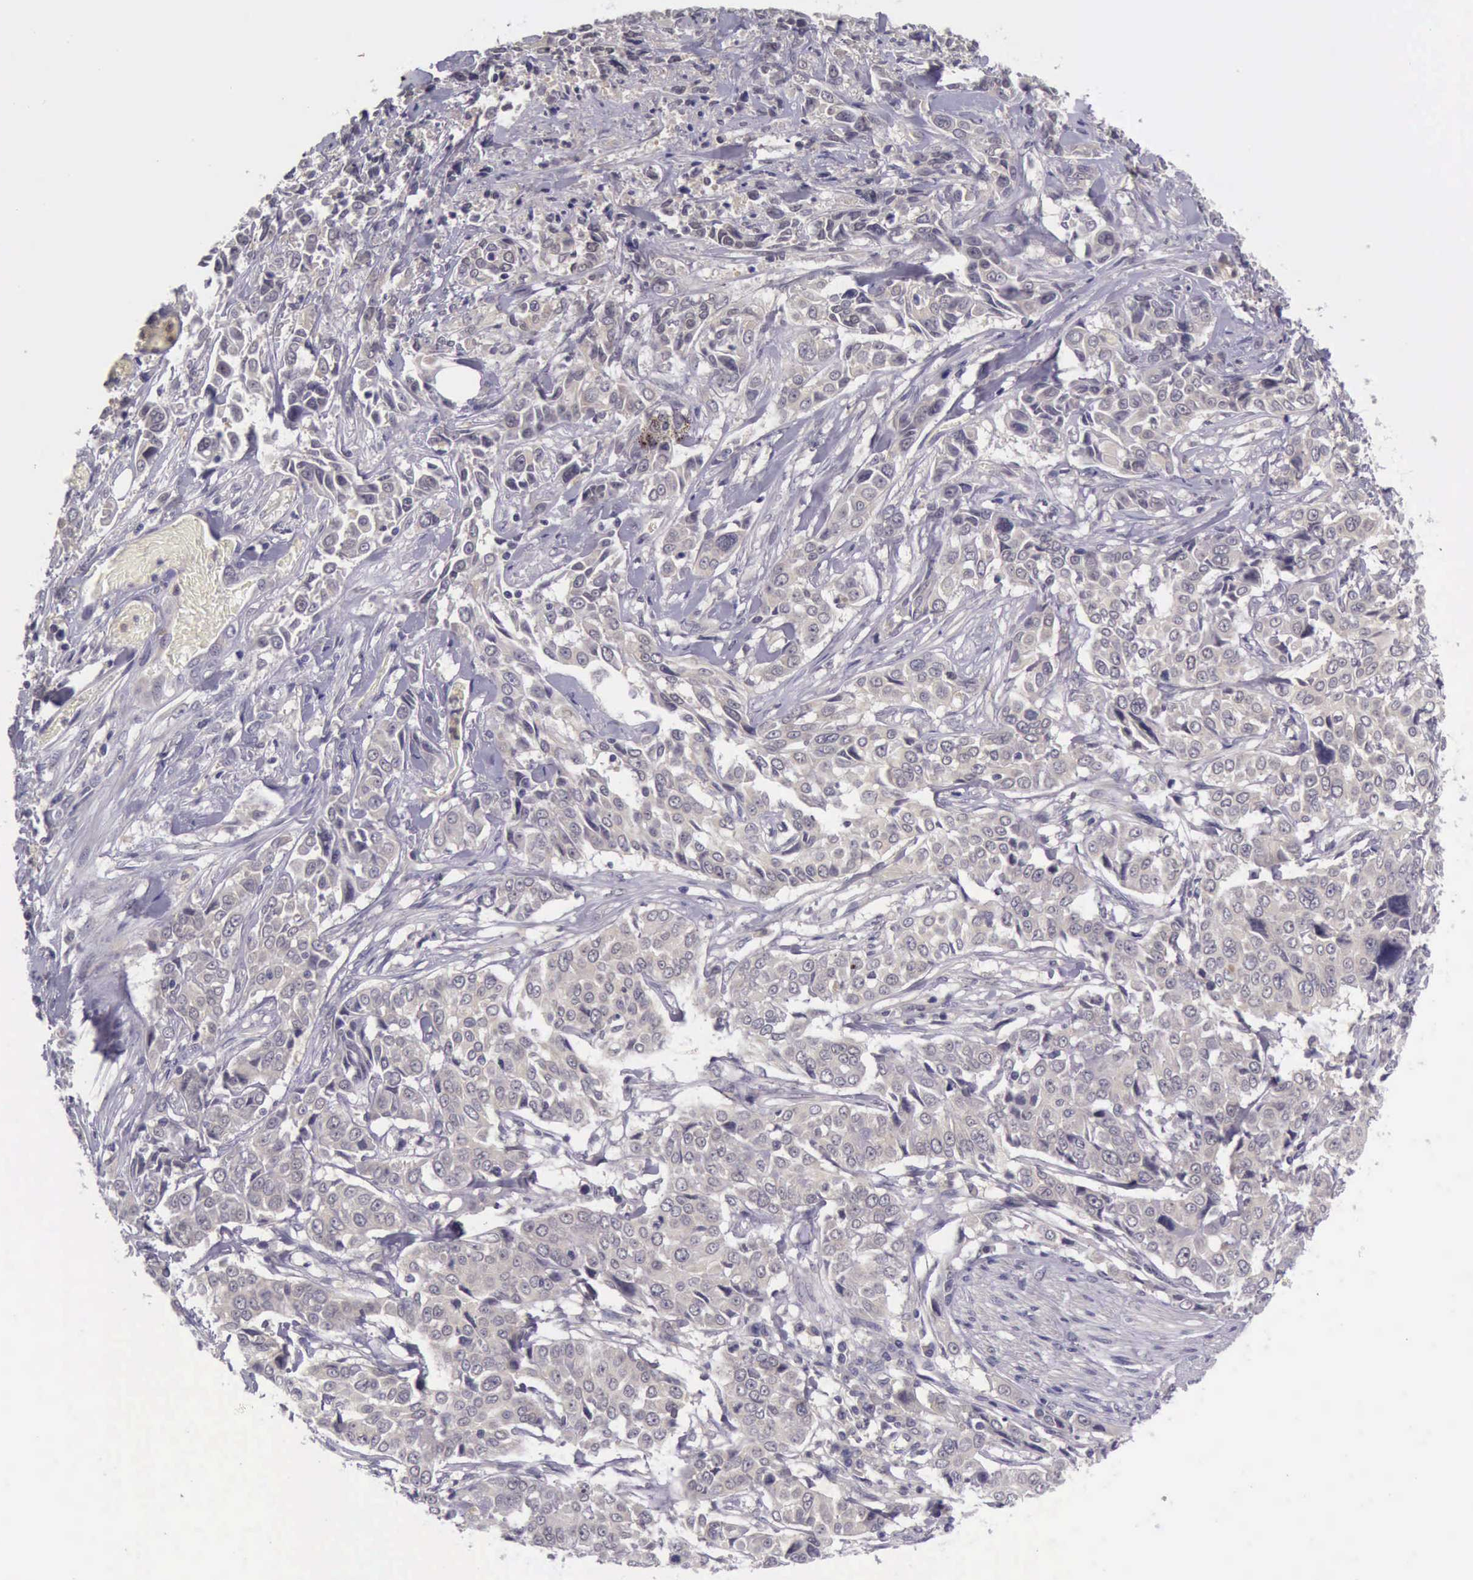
{"staining": {"intensity": "weak", "quantity": ">75%", "location": "cytoplasmic/membranous"}, "tissue": "pancreatic cancer", "cell_type": "Tumor cells", "image_type": "cancer", "snomed": [{"axis": "morphology", "description": "Adenocarcinoma, NOS"}, {"axis": "topography", "description": "Pancreas"}], "caption": "Weak cytoplasmic/membranous positivity for a protein is identified in approximately >75% of tumor cells of pancreatic cancer (adenocarcinoma) using IHC.", "gene": "ARNT2", "patient": {"sex": "female", "age": 52}}